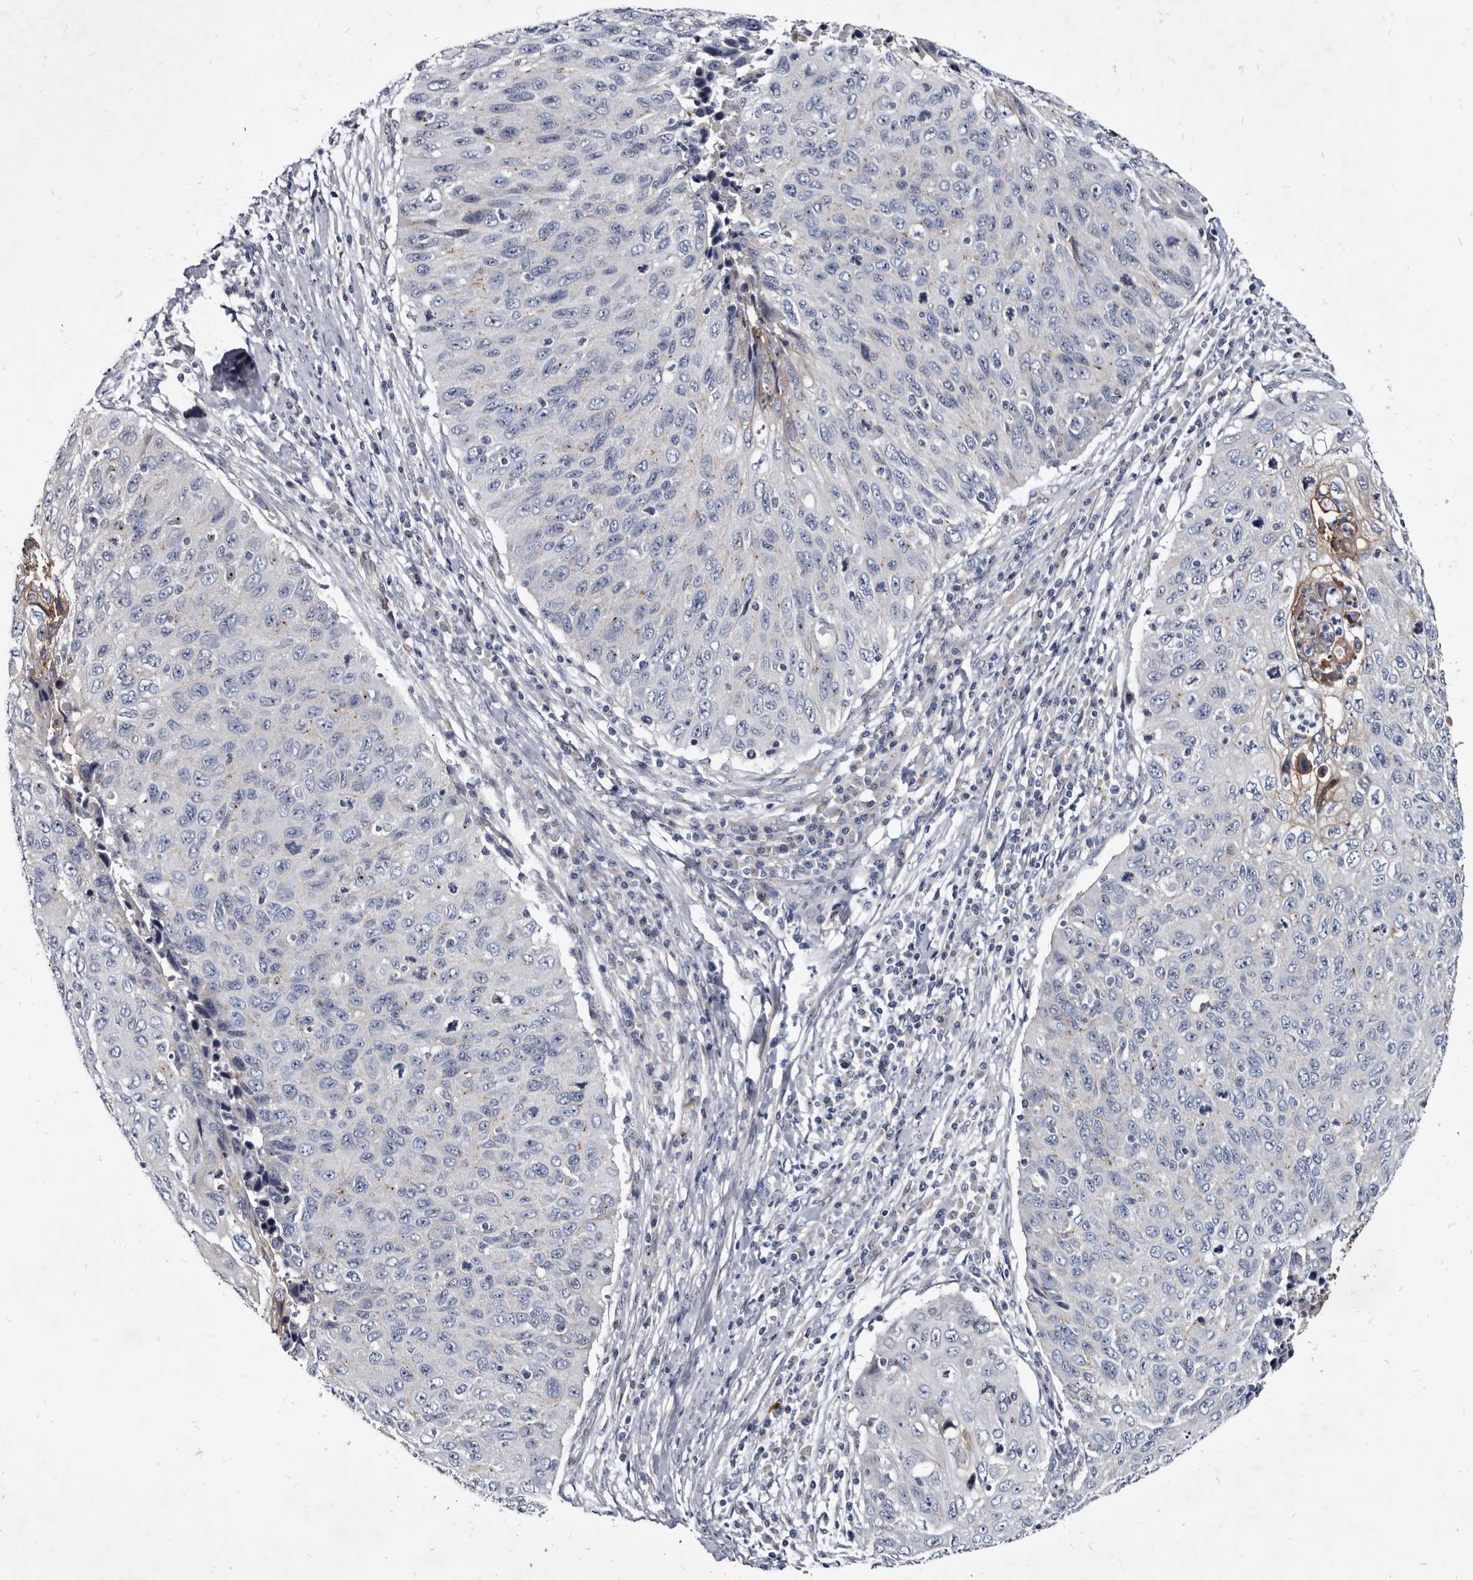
{"staining": {"intensity": "negative", "quantity": "none", "location": "none"}, "tissue": "cervical cancer", "cell_type": "Tumor cells", "image_type": "cancer", "snomed": [{"axis": "morphology", "description": "Squamous cell carcinoma, NOS"}, {"axis": "topography", "description": "Cervix"}], "caption": "Immunohistochemistry (IHC) of cervical squamous cell carcinoma exhibits no positivity in tumor cells.", "gene": "PRSS8", "patient": {"sex": "female", "age": 53}}